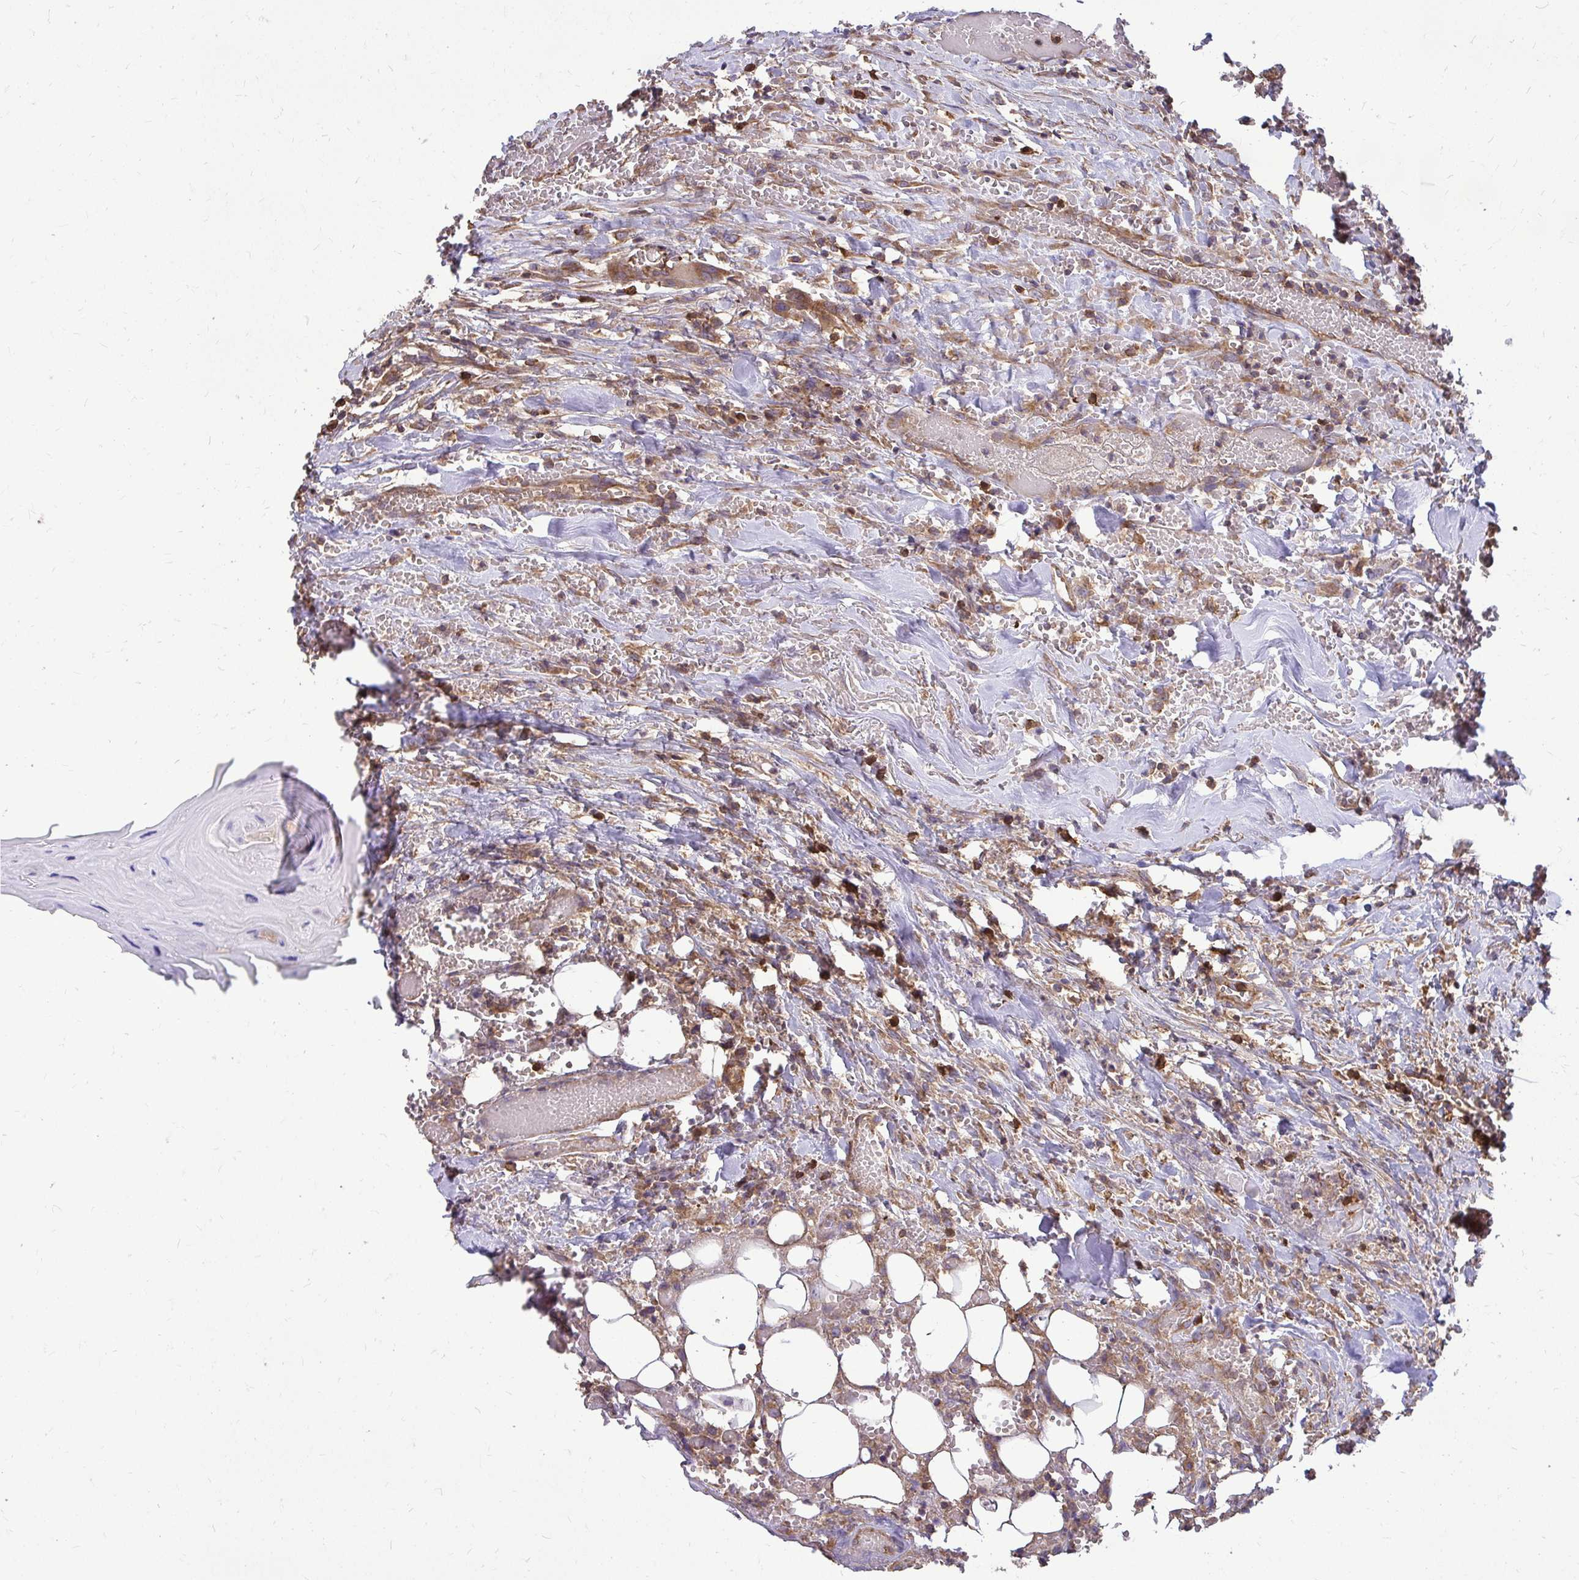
{"staining": {"intensity": "moderate", "quantity": ">75%", "location": "cytoplasmic/membranous"}, "tissue": "head and neck cancer", "cell_type": "Tumor cells", "image_type": "cancer", "snomed": [{"axis": "morphology", "description": "Squamous cell carcinoma, NOS"}, {"axis": "topography", "description": "Head-Neck"}], "caption": "IHC image of neoplastic tissue: human head and neck cancer stained using immunohistochemistry (IHC) exhibits medium levels of moderate protein expression localized specifically in the cytoplasmic/membranous of tumor cells, appearing as a cytoplasmic/membranous brown color.", "gene": "FMR1", "patient": {"sex": "male", "age": 81}}